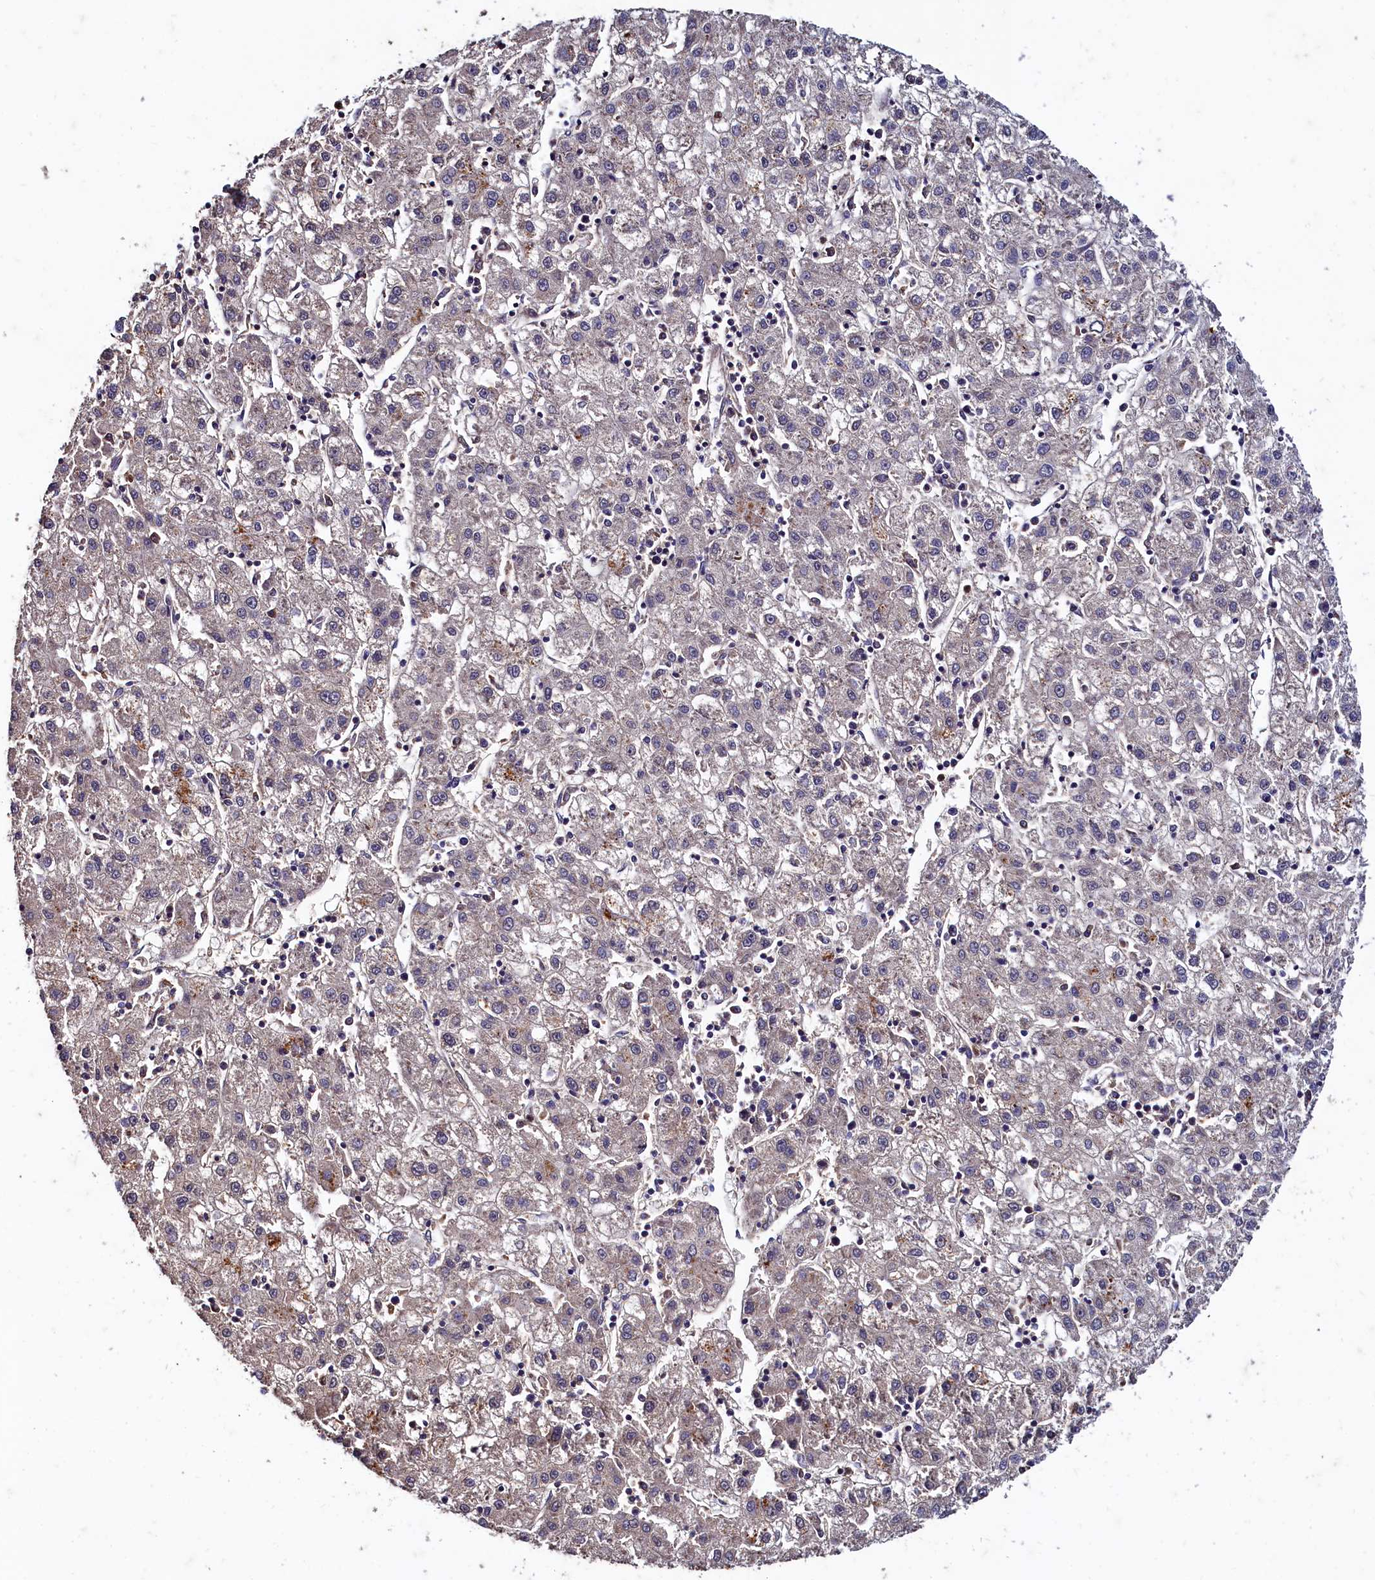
{"staining": {"intensity": "negative", "quantity": "none", "location": "none"}, "tissue": "liver cancer", "cell_type": "Tumor cells", "image_type": "cancer", "snomed": [{"axis": "morphology", "description": "Carcinoma, Hepatocellular, NOS"}, {"axis": "topography", "description": "Liver"}], "caption": "A histopathology image of human liver cancer (hepatocellular carcinoma) is negative for staining in tumor cells. Nuclei are stained in blue.", "gene": "CSTPP1", "patient": {"sex": "male", "age": 72}}